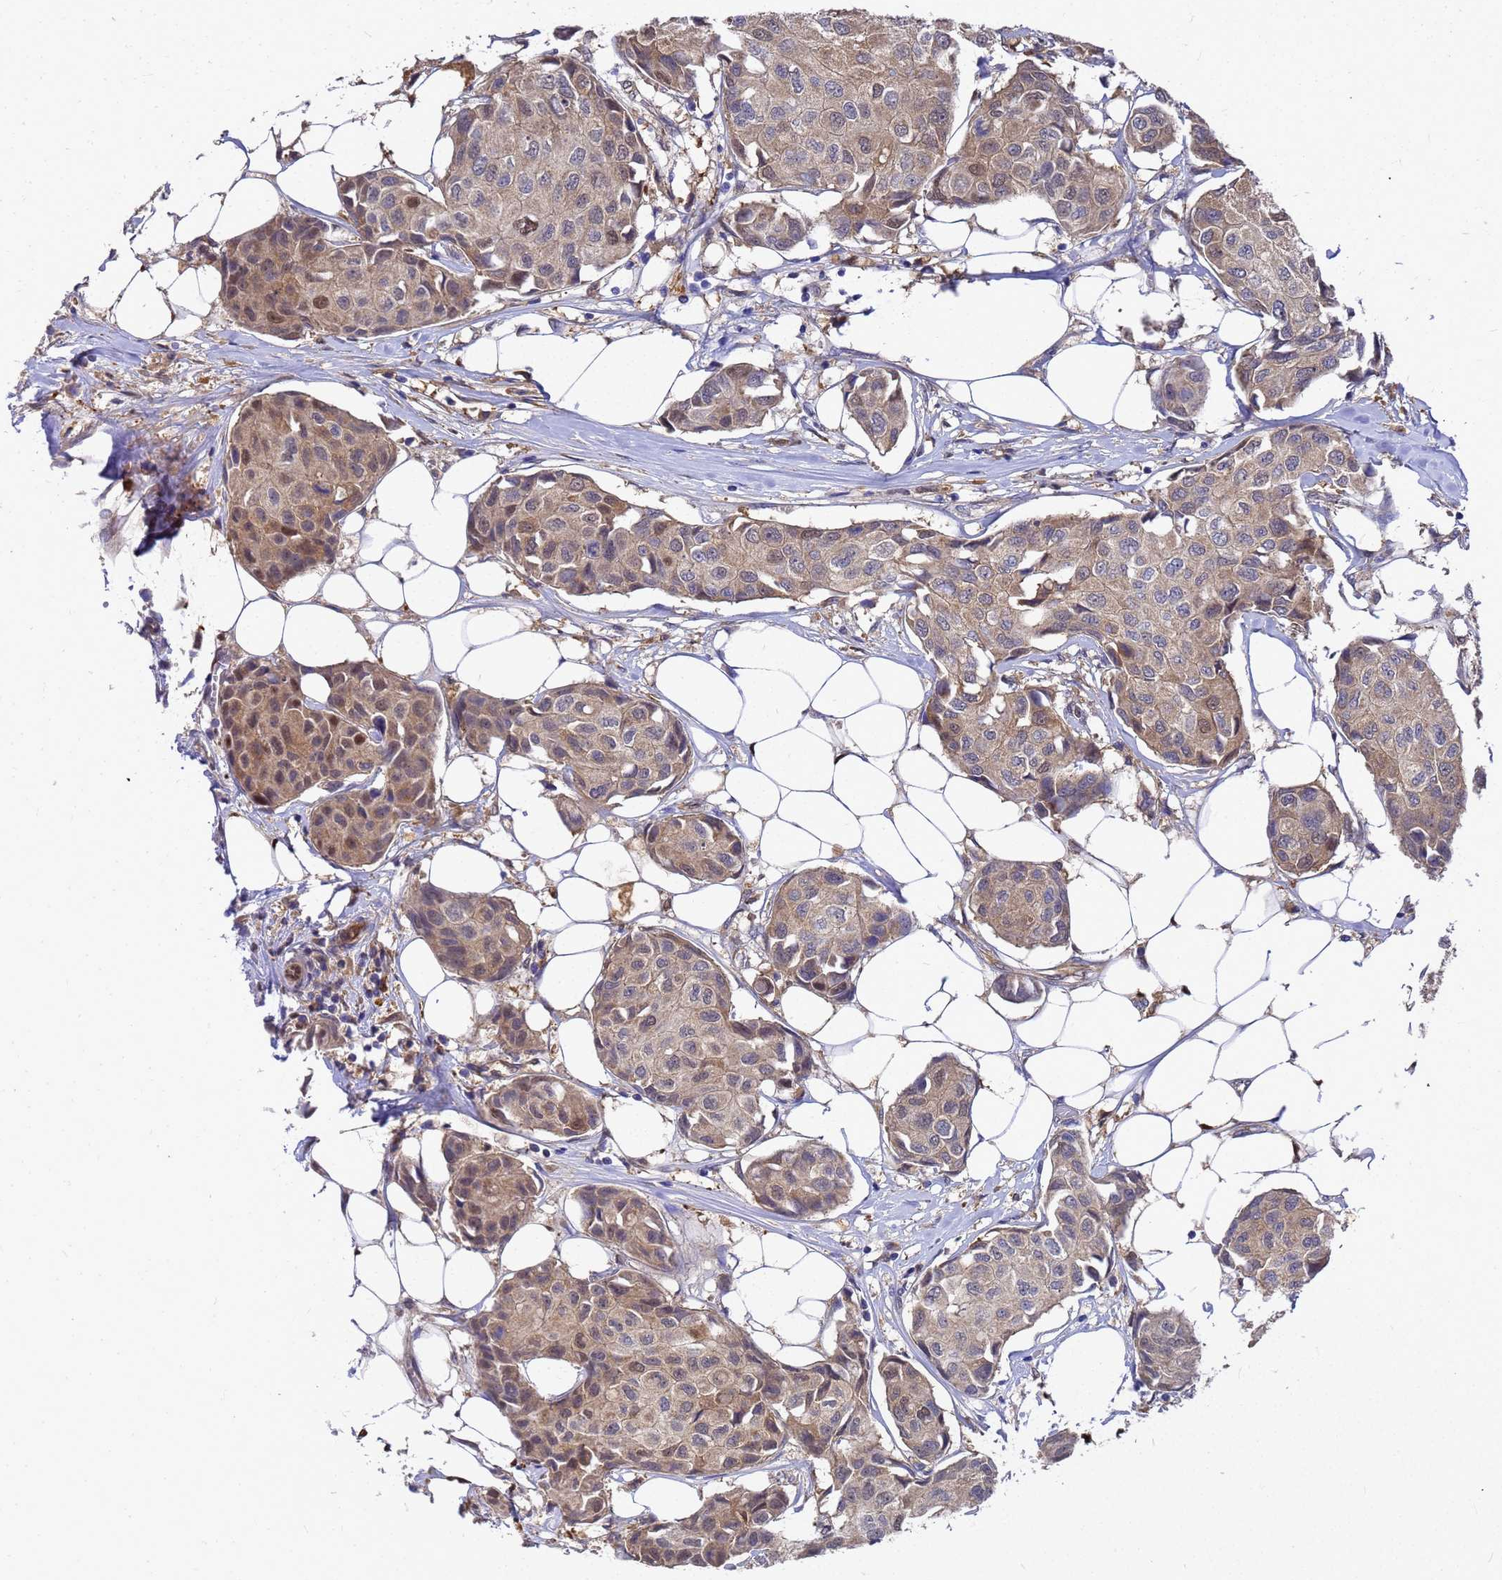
{"staining": {"intensity": "moderate", "quantity": "25%-75%", "location": "cytoplasmic/membranous,nuclear"}, "tissue": "breast cancer", "cell_type": "Tumor cells", "image_type": "cancer", "snomed": [{"axis": "morphology", "description": "Duct carcinoma"}, {"axis": "topography", "description": "Breast"}], "caption": "Breast cancer (infiltrating ductal carcinoma) was stained to show a protein in brown. There is medium levels of moderate cytoplasmic/membranous and nuclear staining in approximately 25%-75% of tumor cells.", "gene": "SLC35E2B", "patient": {"sex": "female", "age": 80}}